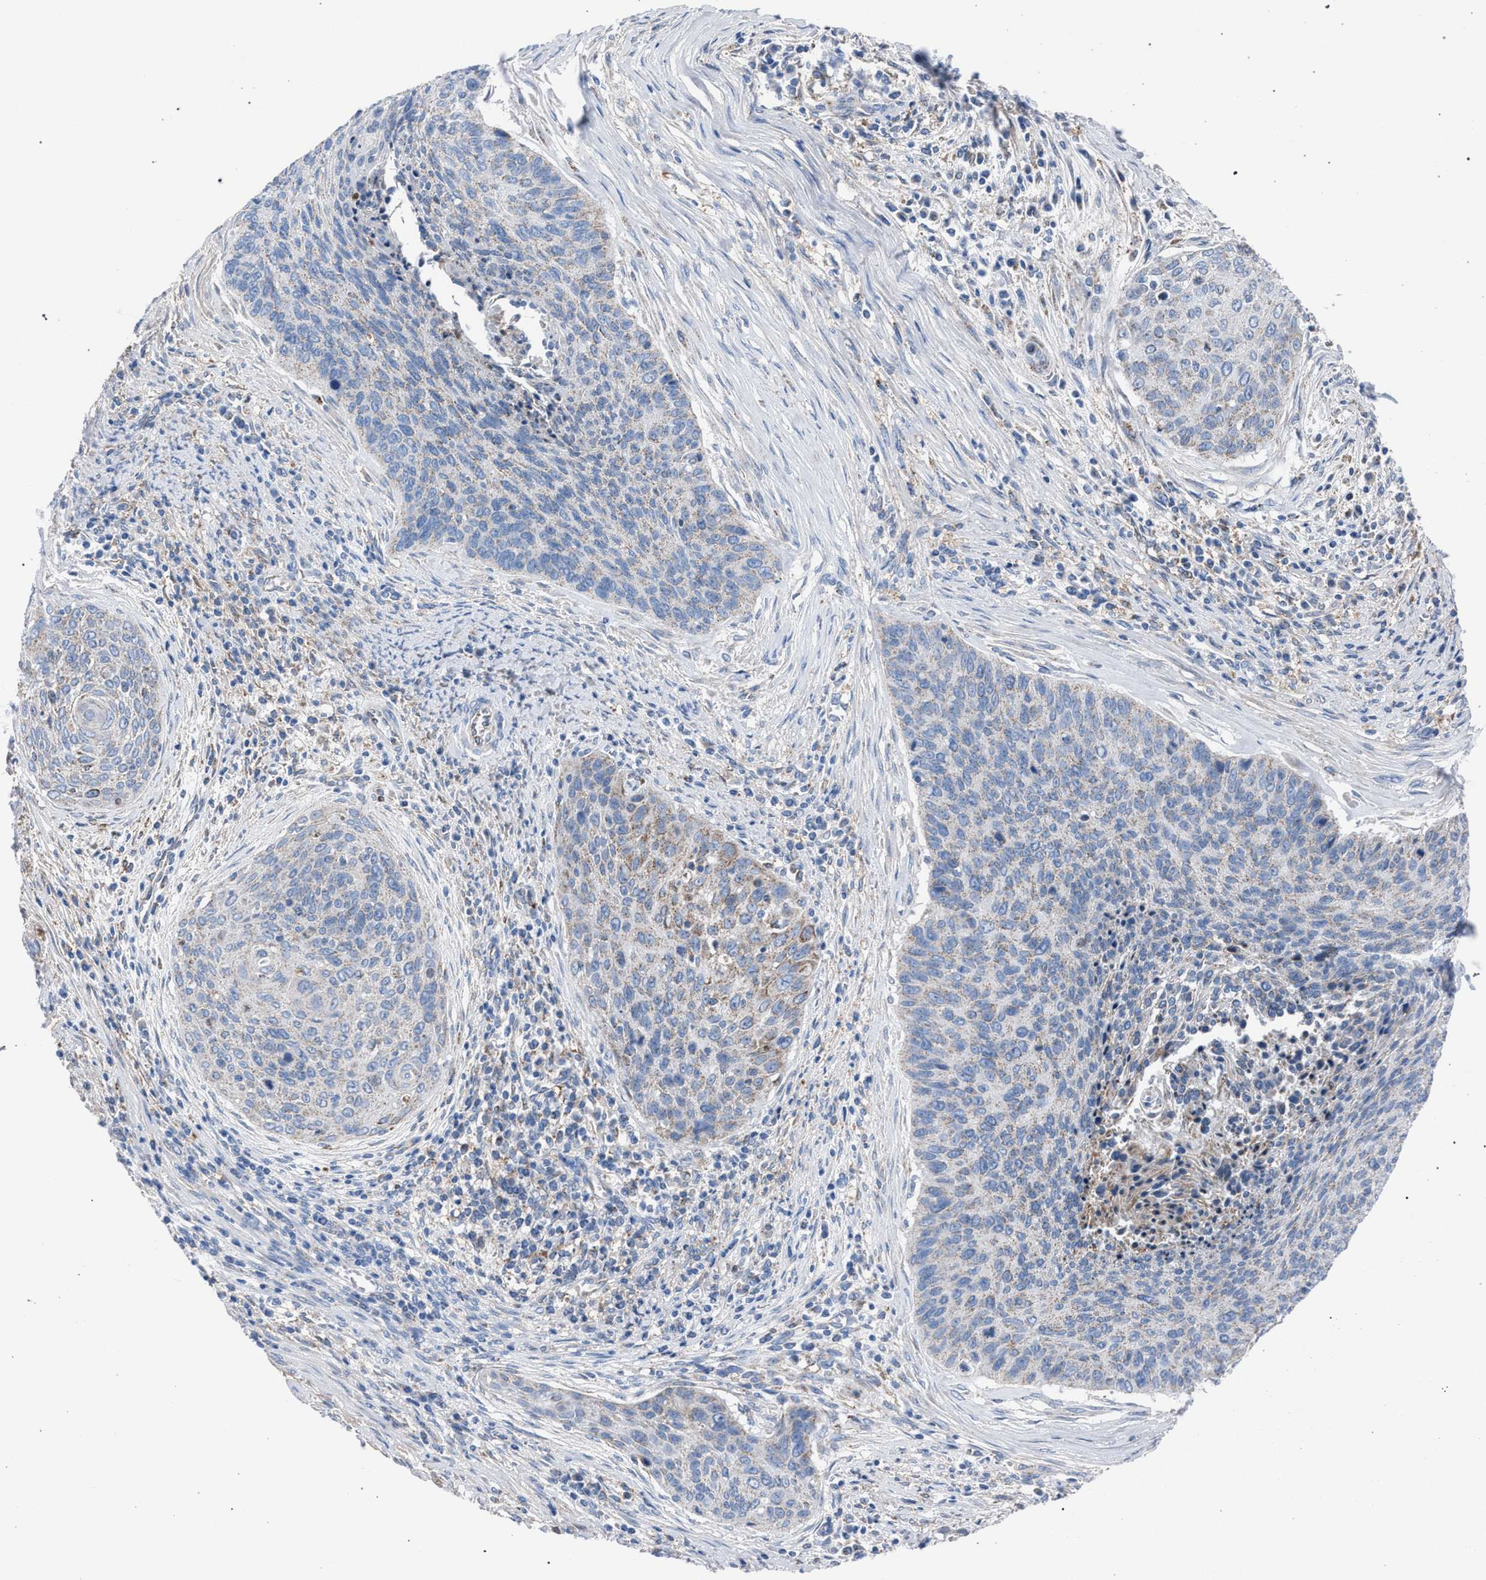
{"staining": {"intensity": "weak", "quantity": "<25%", "location": "cytoplasmic/membranous"}, "tissue": "cervical cancer", "cell_type": "Tumor cells", "image_type": "cancer", "snomed": [{"axis": "morphology", "description": "Squamous cell carcinoma, NOS"}, {"axis": "topography", "description": "Cervix"}], "caption": "Immunohistochemistry (IHC) micrograph of cervical cancer (squamous cell carcinoma) stained for a protein (brown), which displays no staining in tumor cells. Brightfield microscopy of immunohistochemistry stained with DAB (brown) and hematoxylin (blue), captured at high magnification.", "gene": "HSD17B4", "patient": {"sex": "female", "age": 55}}